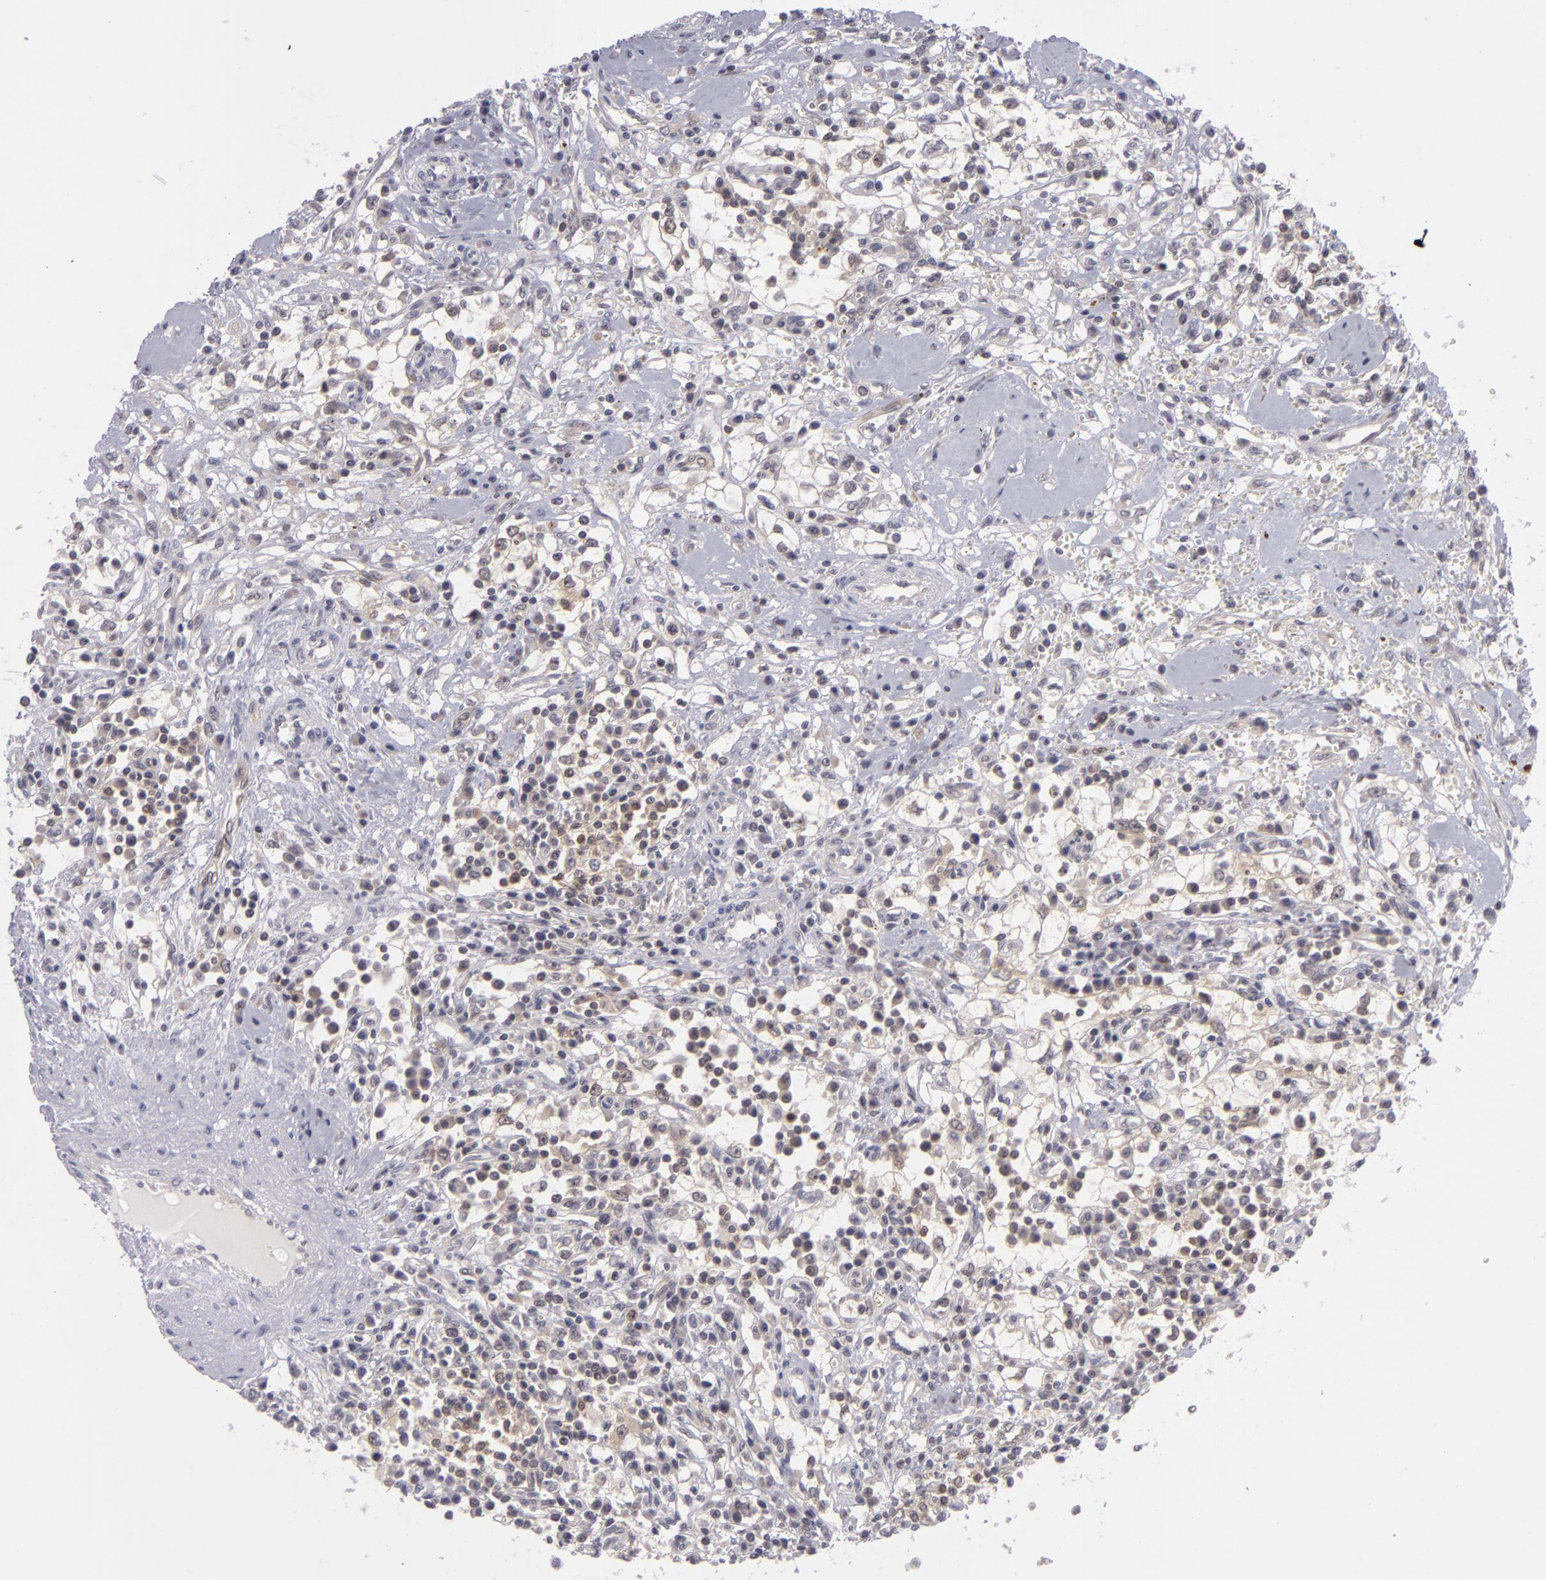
{"staining": {"intensity": "negative", "quantity": "none", "location": "none"}, "tissue": "renal cancer", "cell_type": "Tumor cells", "image_type": "cancer", "snomed": [{"axis": "morphology", "description": "Adenocarcinoma, NOS"}, {"axis": "topography", "description": "Kidney"}], "caption": "Protein analysis of renal cancer (adenocarcinoma) shows no significant positivity in tumor cells.", "gene": "BCL10", "patient": {"sex": "male", "age": 82}}